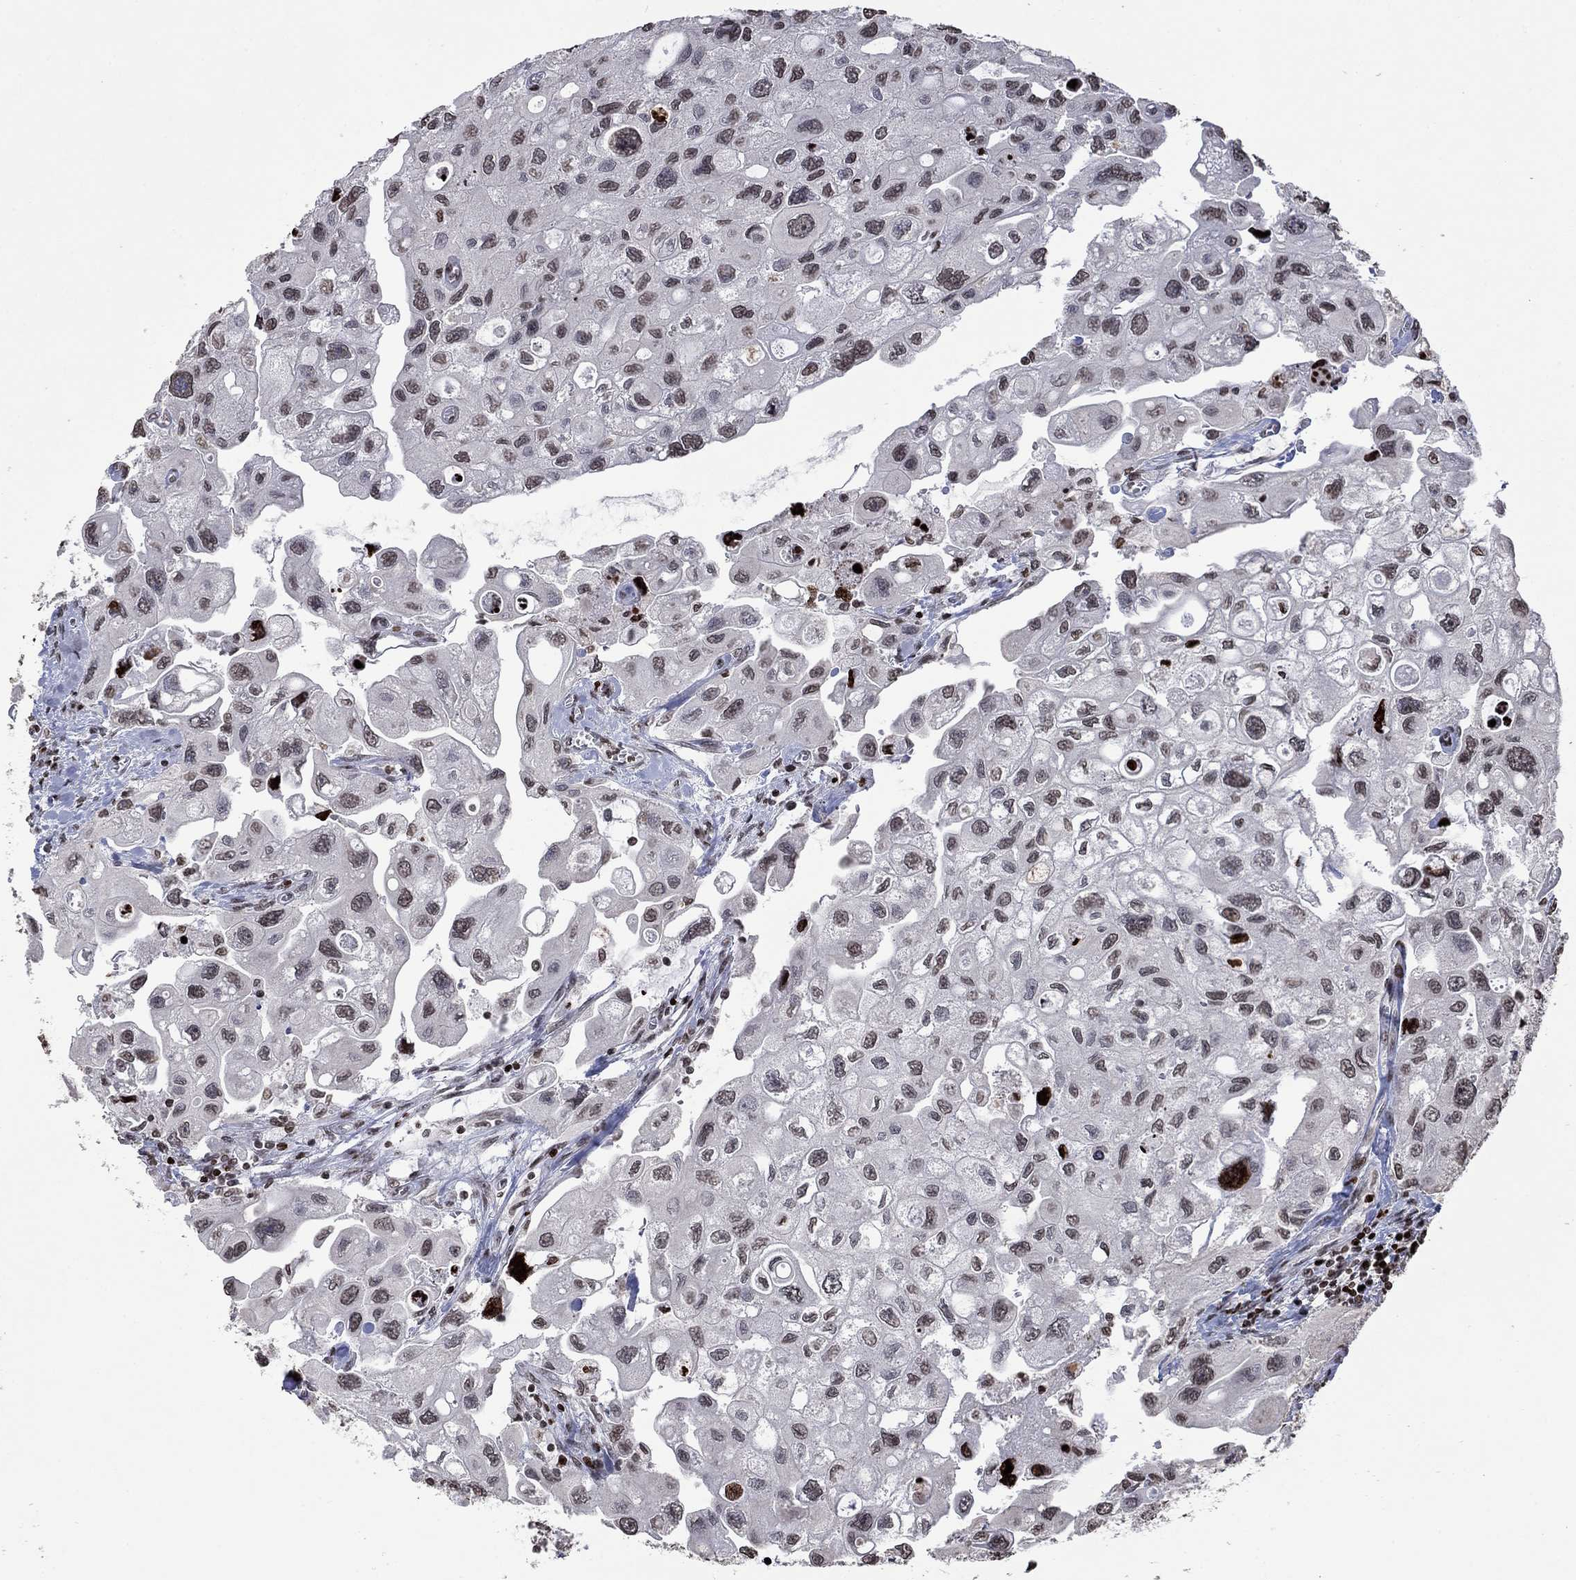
{"staining": {"intensity": "moderate", "quantity": "<25%", "location": "nuclear"}, "tissue": "urothelial cancer", "cell_type": "Tumor cells", "image_type": "cancer", "snomed": [{"axis": "morphology", "description": "Urothelial carcinoma, High grade"}, {"axis": "topography", "description": "Urinary bladder"}], "caption": "Tumor cells reveal low levels of moderate nuclear positivity in about <25% of cells in urothelial carcinoma (high-grade).", "gene": "SRSF3", "patient": {"sex": "male", "age": 59}}